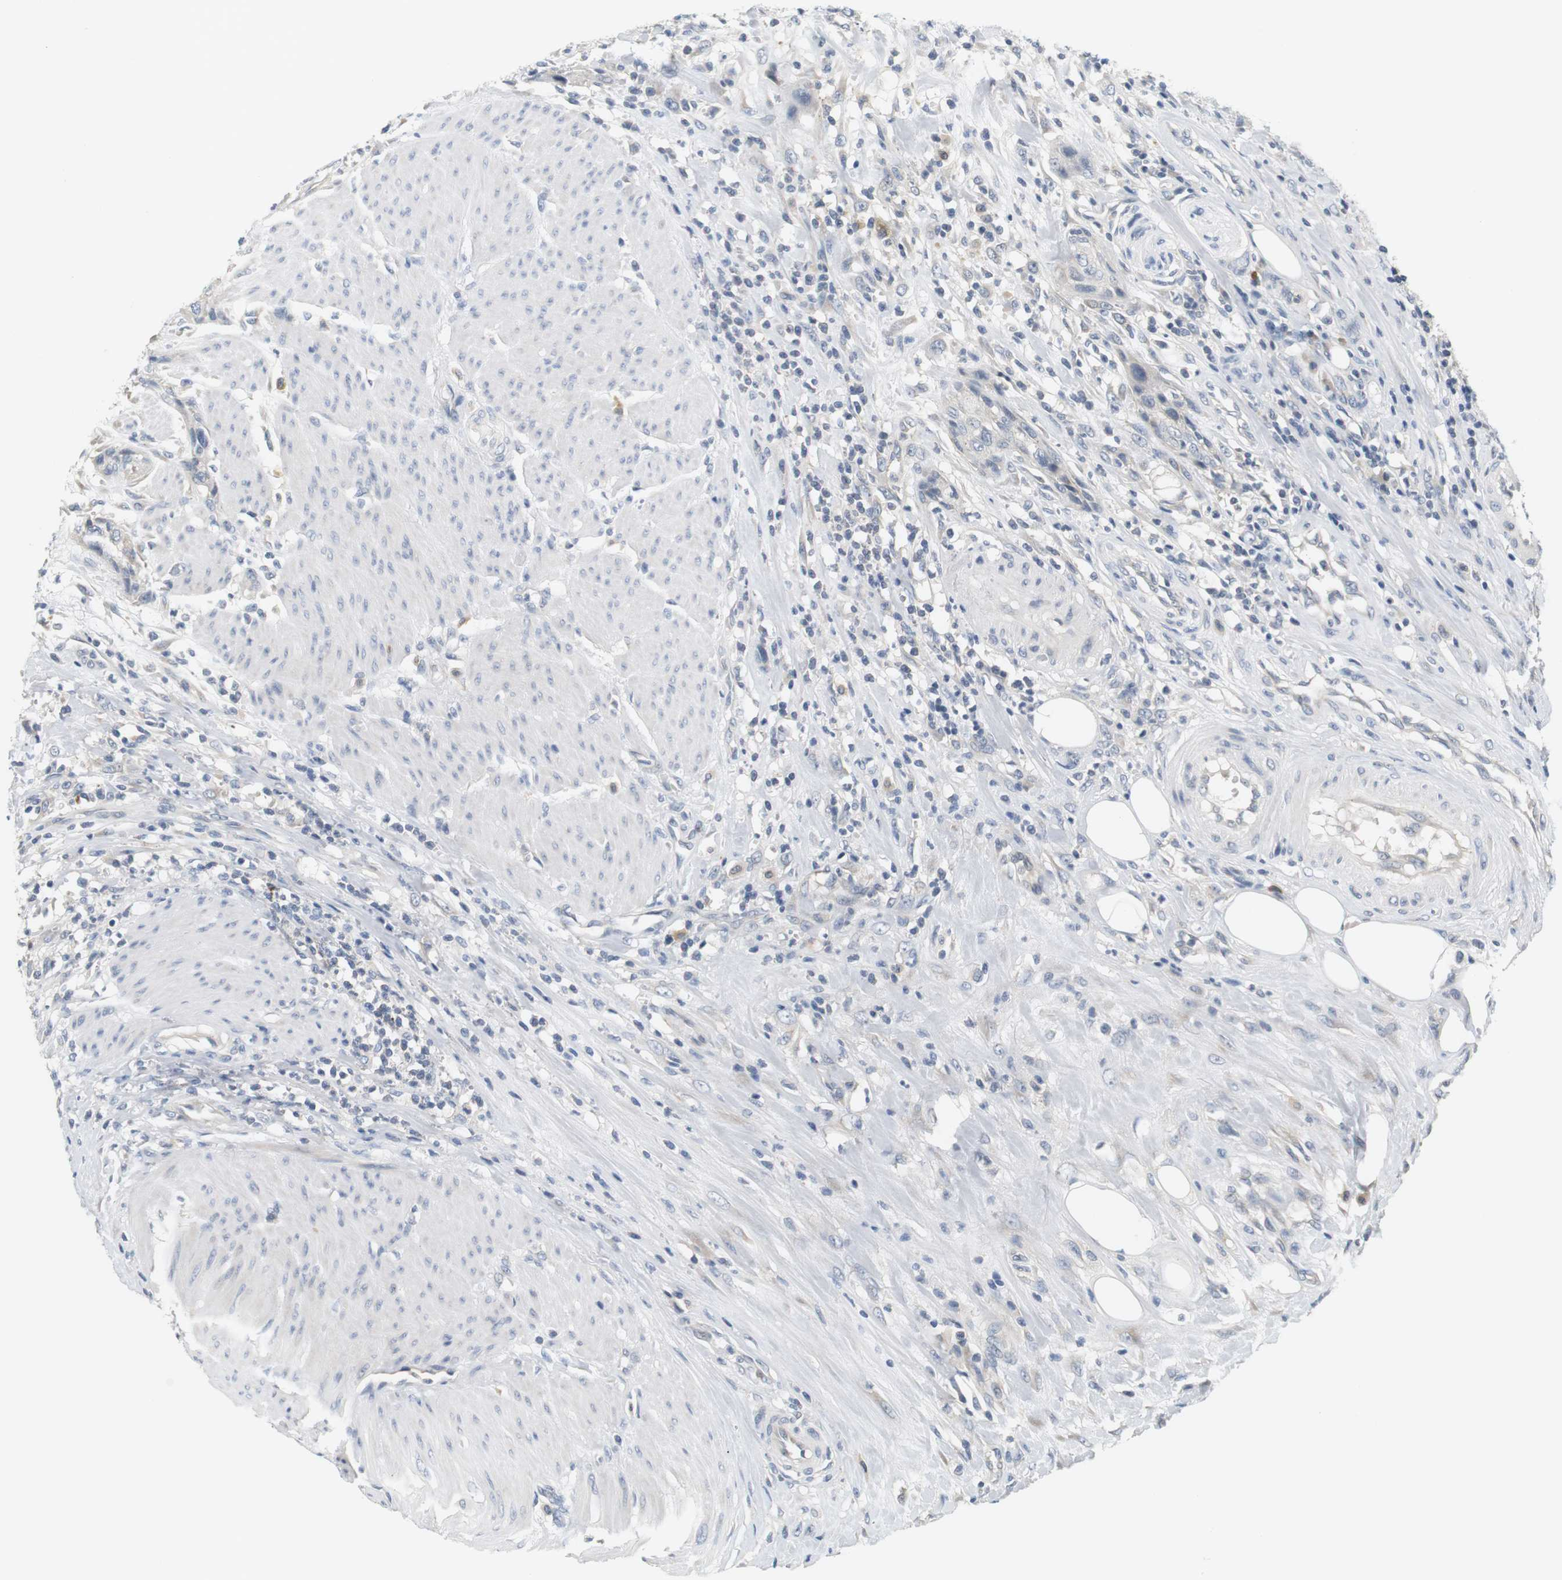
{"staining": {"intensity": "negative", "quantity": "none", "location": "none"}, "tissue": "urothelial cancer", "cell_type": "Tumor cells", "image_type": "cancer", "snomed": [{"axis": "morphology", "description": "Urothelial carcinoma, High grade"}, {"axis": "topography", "description": "Urinary bladder"}], "caption": "This is an immunohistochemistry image of human urothelial carcinoma (high-grade). There is no positivity in tumor cells.", "gene": "EVA1C", "patient": {"sex": "male", "age": 35}}